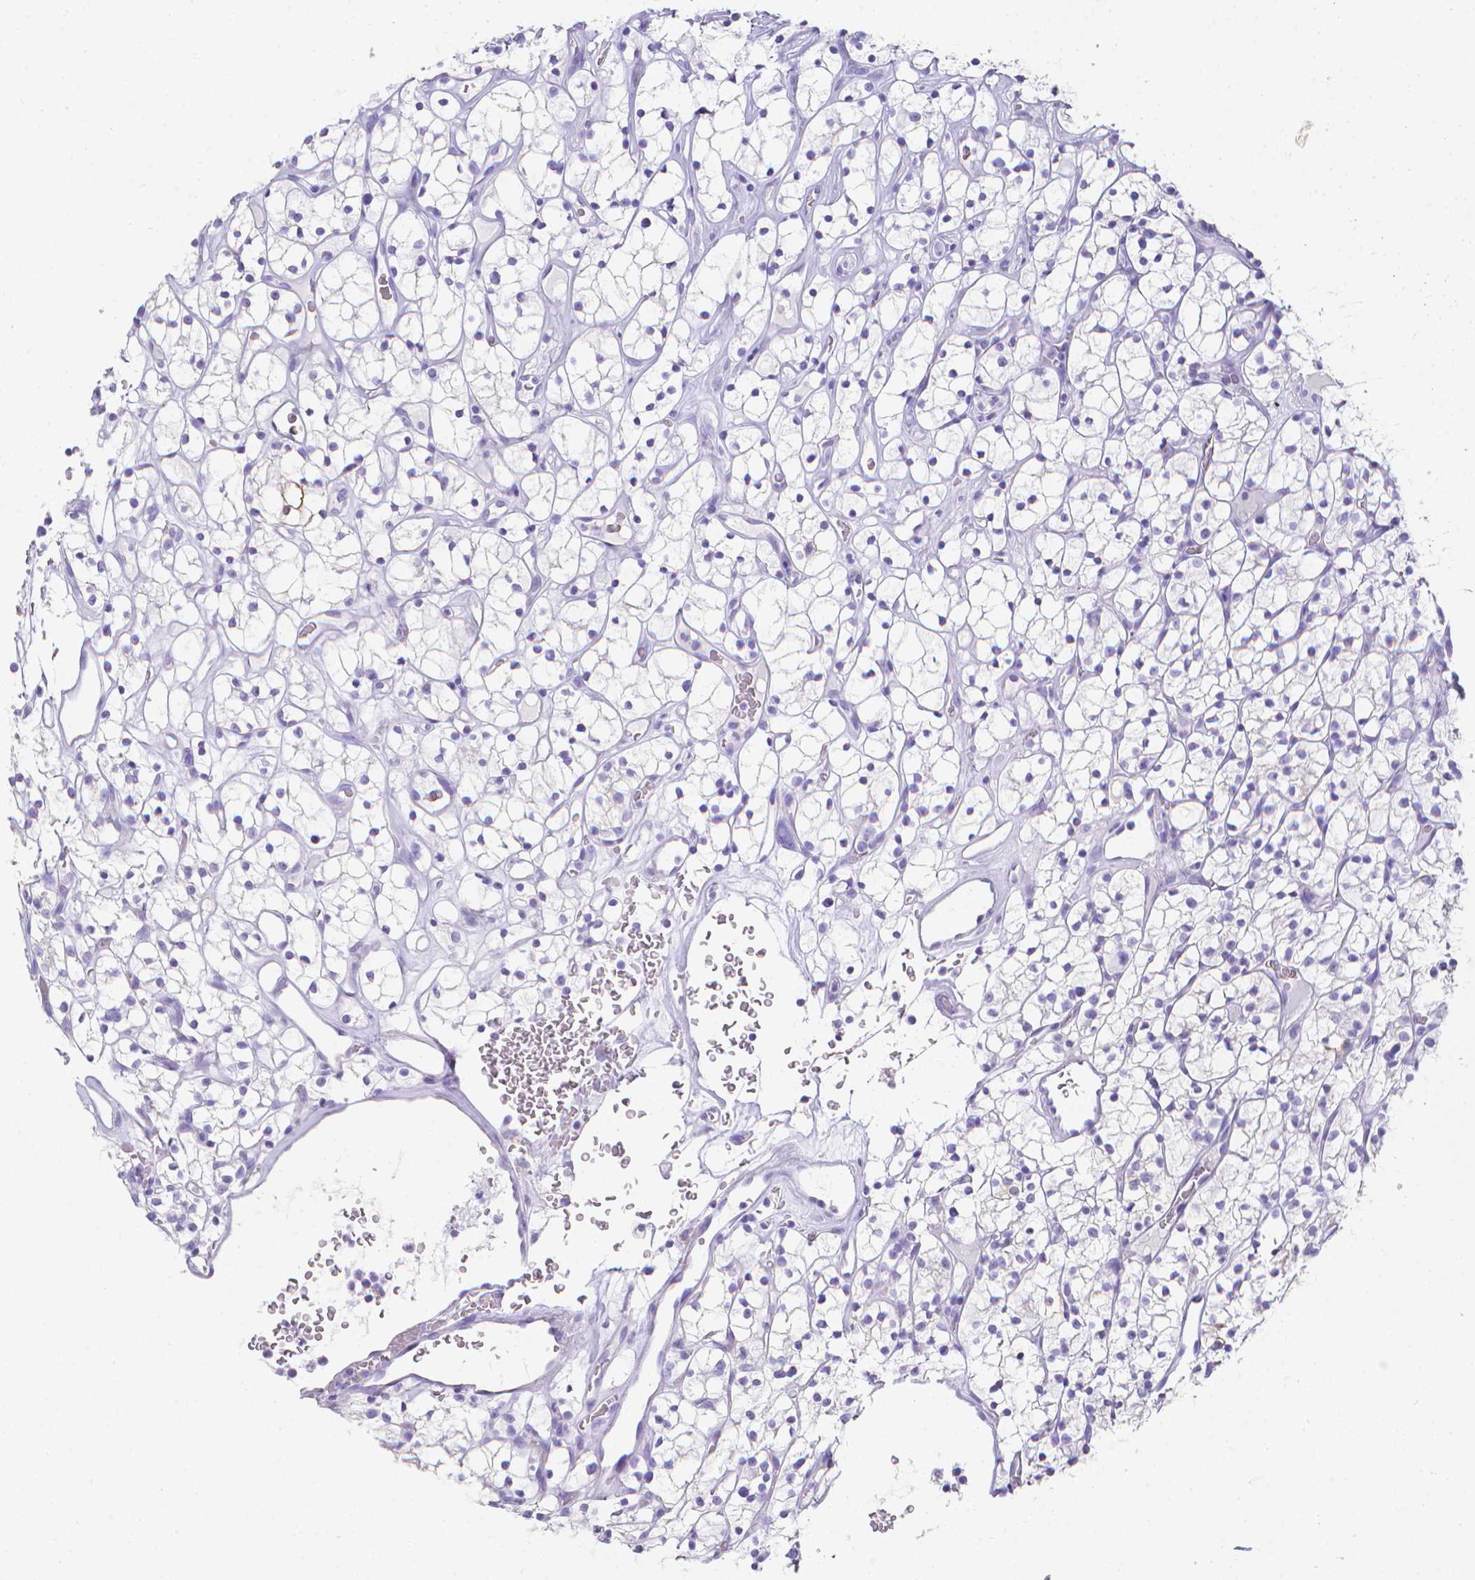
{"staining": {"intensity": "negative", "quantity": "none", "location": "none"}, "tissue": "renal cancer", "cell_type": "Tumor cells", "image_type": "cancer", "snomed": [{"axis": "morphology", "description": "Adenocarcinoma, NOS"}, {"axis": "topography", "description": "Kidney"}], "caption": "Immunohistochemical staining of renal adenocarcinoma shows no significant staining in tumor cells.", "gene": "LGALS4", "patient": {"sex": "female", "age": 64}}